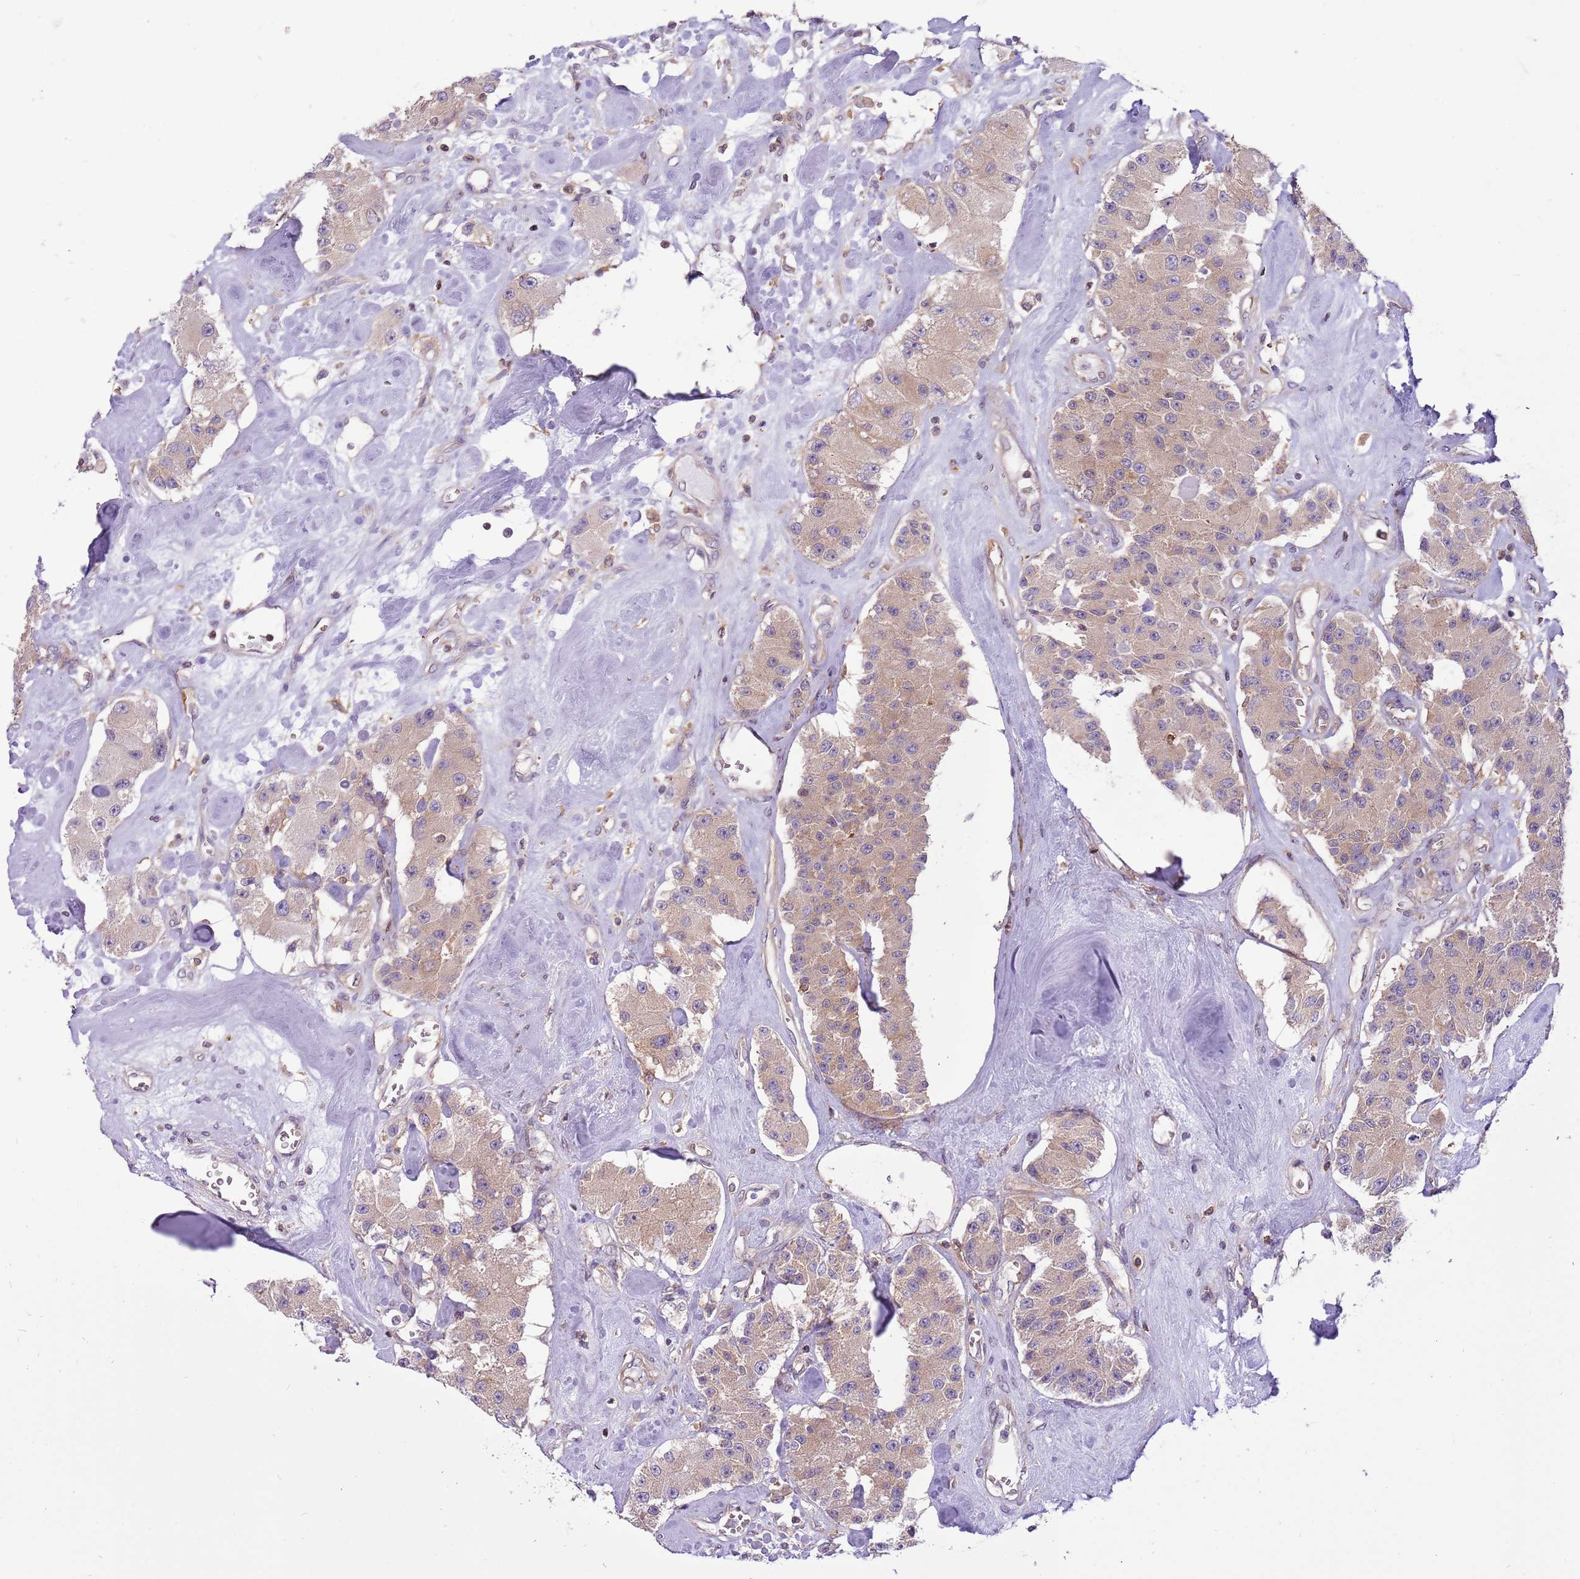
{"staining": {"intensity": "weak", "quantity": "25%-75%", "location": "cytoplasmic/membranous"}, "tissue": "carcinoid", "cell_type": "Tumor cells", "image_type": "cancer", "snomed": [{"axis": "morphology", "description": "Carcinoid, malignant, NOS"}, {"axis": "topography", "description": "Pancreas"}], "caption": "A histopathology image showing weak cytoplasmic/membranous positivity in approximately 25%-75% of tumor cells in carcinoid, as visualized by brown immunohistochemical staining.", "gene": "STIP1", "patient": {"sex": "male", "age": 41}}